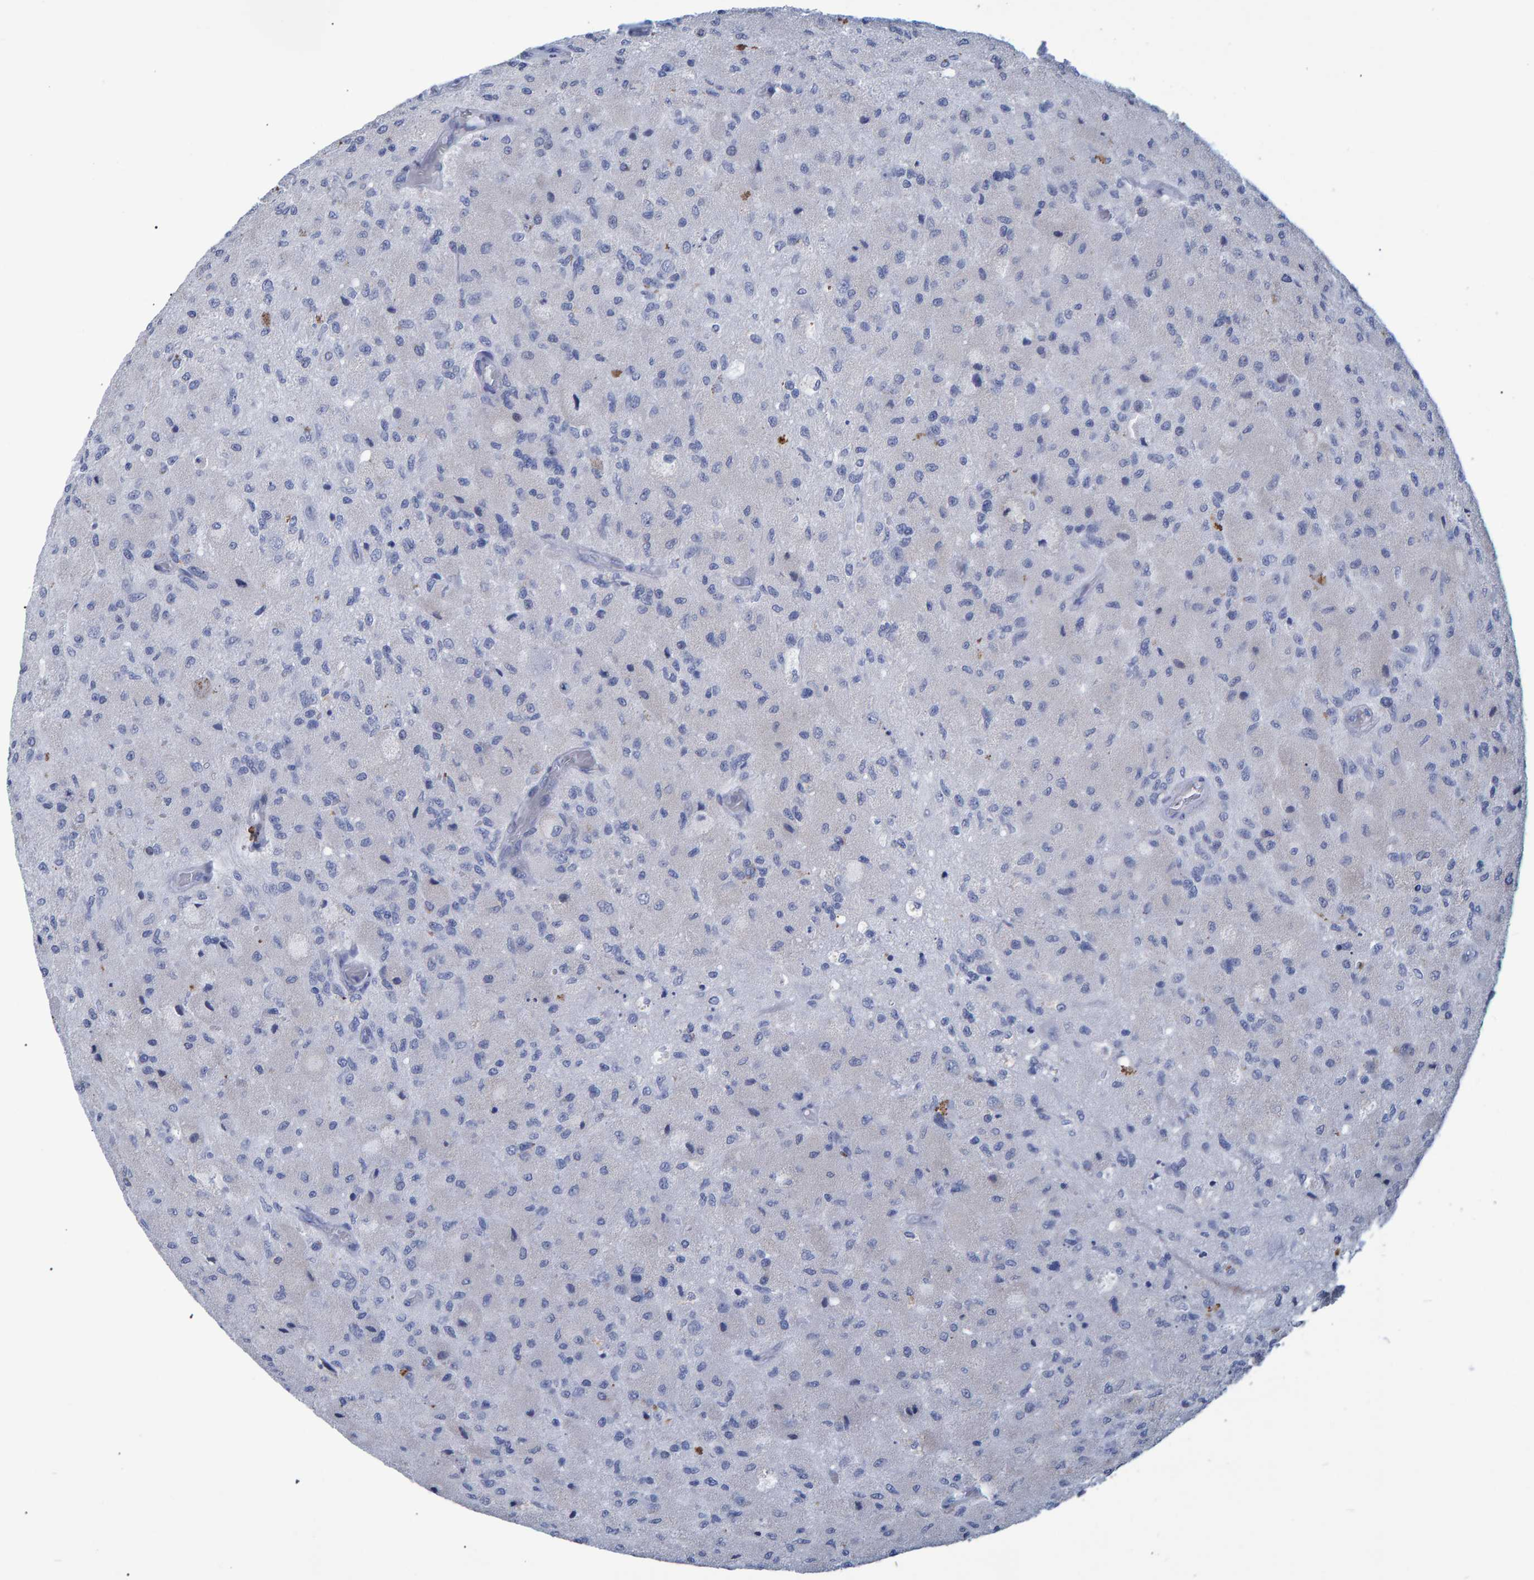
{"staining": {"intensity": "negative", "quantity": "none", "location": "none"}, "tissue": "glioma", "cell_type": "Tumor cells", "image_type": "cancer", "snomed": [{"axis": "morphology", "description": "Normal tissue, NOS"}, {"axis": "morphology", "description": "Glioma, malignant, High grade"}, {"axis": "topography", "description": "Cerebral cortex"}], "caption": "The immunohistochemistry (IHC) histopathology image has no significant staining in tumor cells of glioma tissue.", "gene": "PROCA1", "patient": {"sex": "male", "age": 77}}